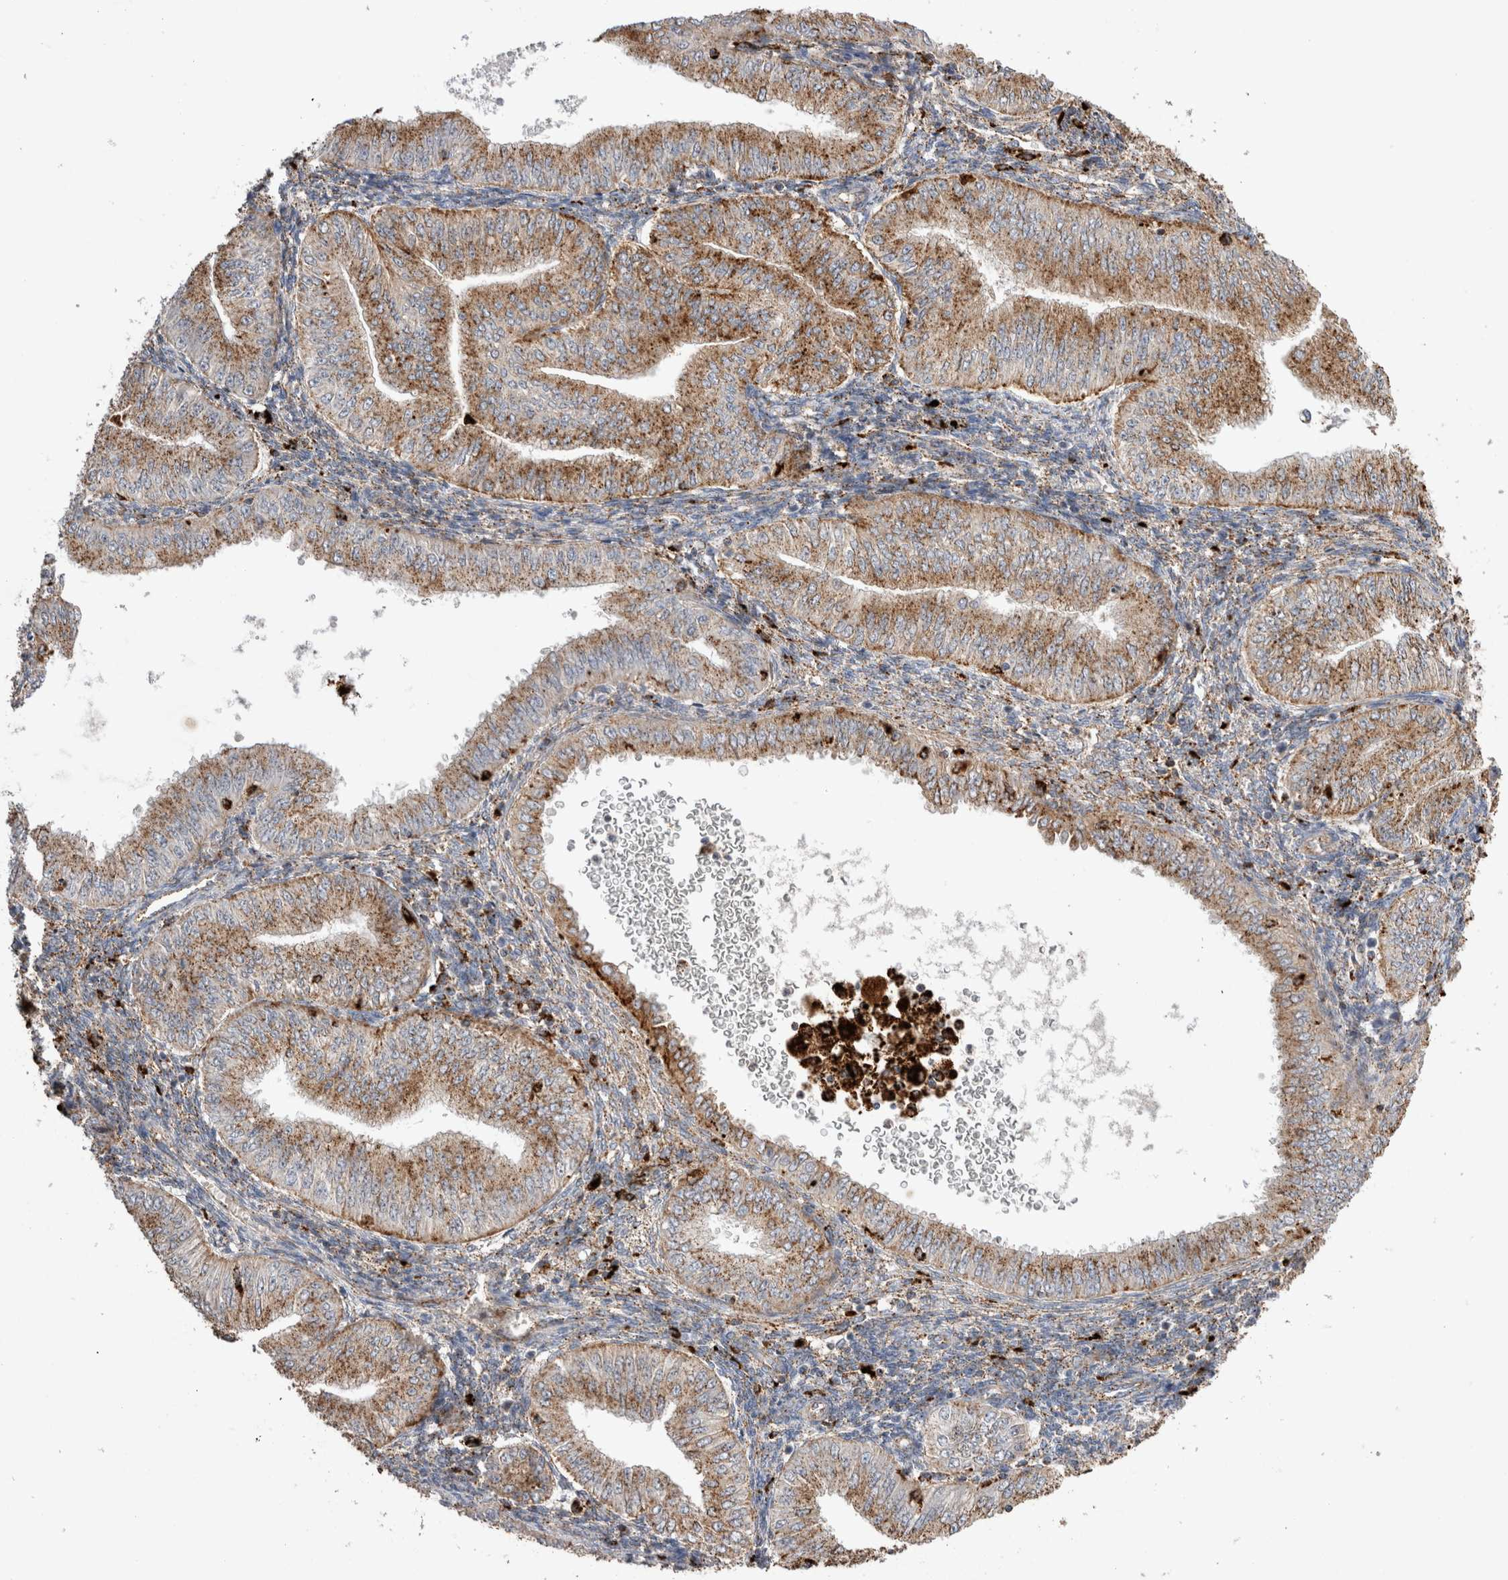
{"staining": {"intensity": "moderate", "quantity": ">75%", "location": "cytoplasmic/membranous"}, "tissue": "endometrial cancer", "cell_type": "Tumor cells", "image_type": "cancer", "snomed": [{"axis": "morphology", "description": "Normal tissue, NOS"}, {"axis": "morphology", "description": "Adenocarcinoma, NOS"}, {"axis": "topography", "description": "Endometrium"}], "caption": "A brown stain labels moderate cytoplasmic/membranous positivity of a protein in human endometrial cancer (adenocarcinoma) tumor cells.", "gene": "CTSA", "patient": {"sex": "female", "age": 53}}